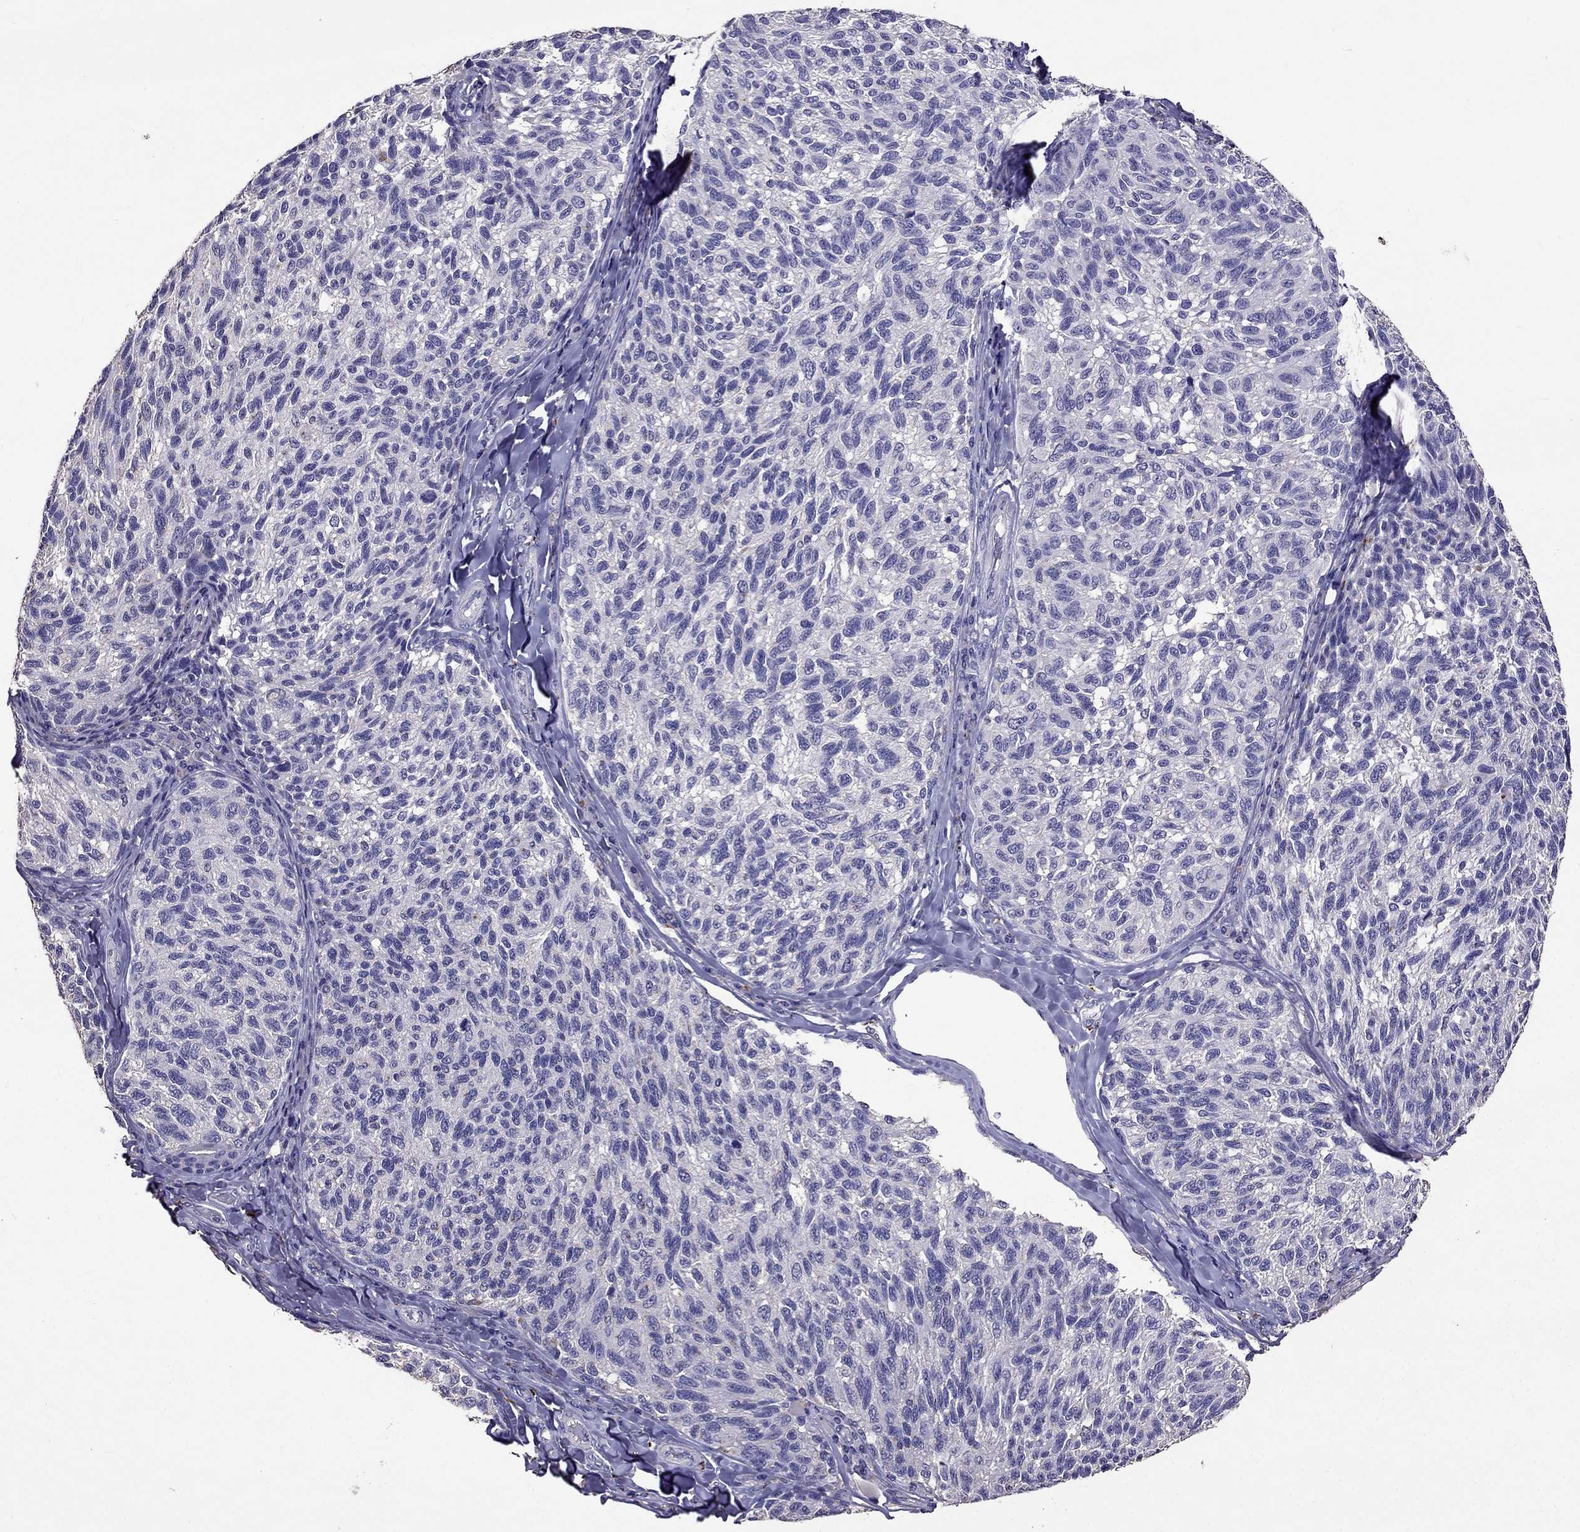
{"staining": {"intensity": "negative", "quantity": "none", "location": "none"}, "tissue": "melanoma", "cell_type": "Tumor cells", "image_type": "cancer", "snomed": [{"axis": "morphology", "description": "Malignant melanoma, NOS"}, {"axis": "topography", "description": "Skin"}], "caption": "A micrograph of human malignant melanoma is negative for staining in tumor cells.", "gene": "NKX3-1", "patient": {"sex": "female", "age": 73}}